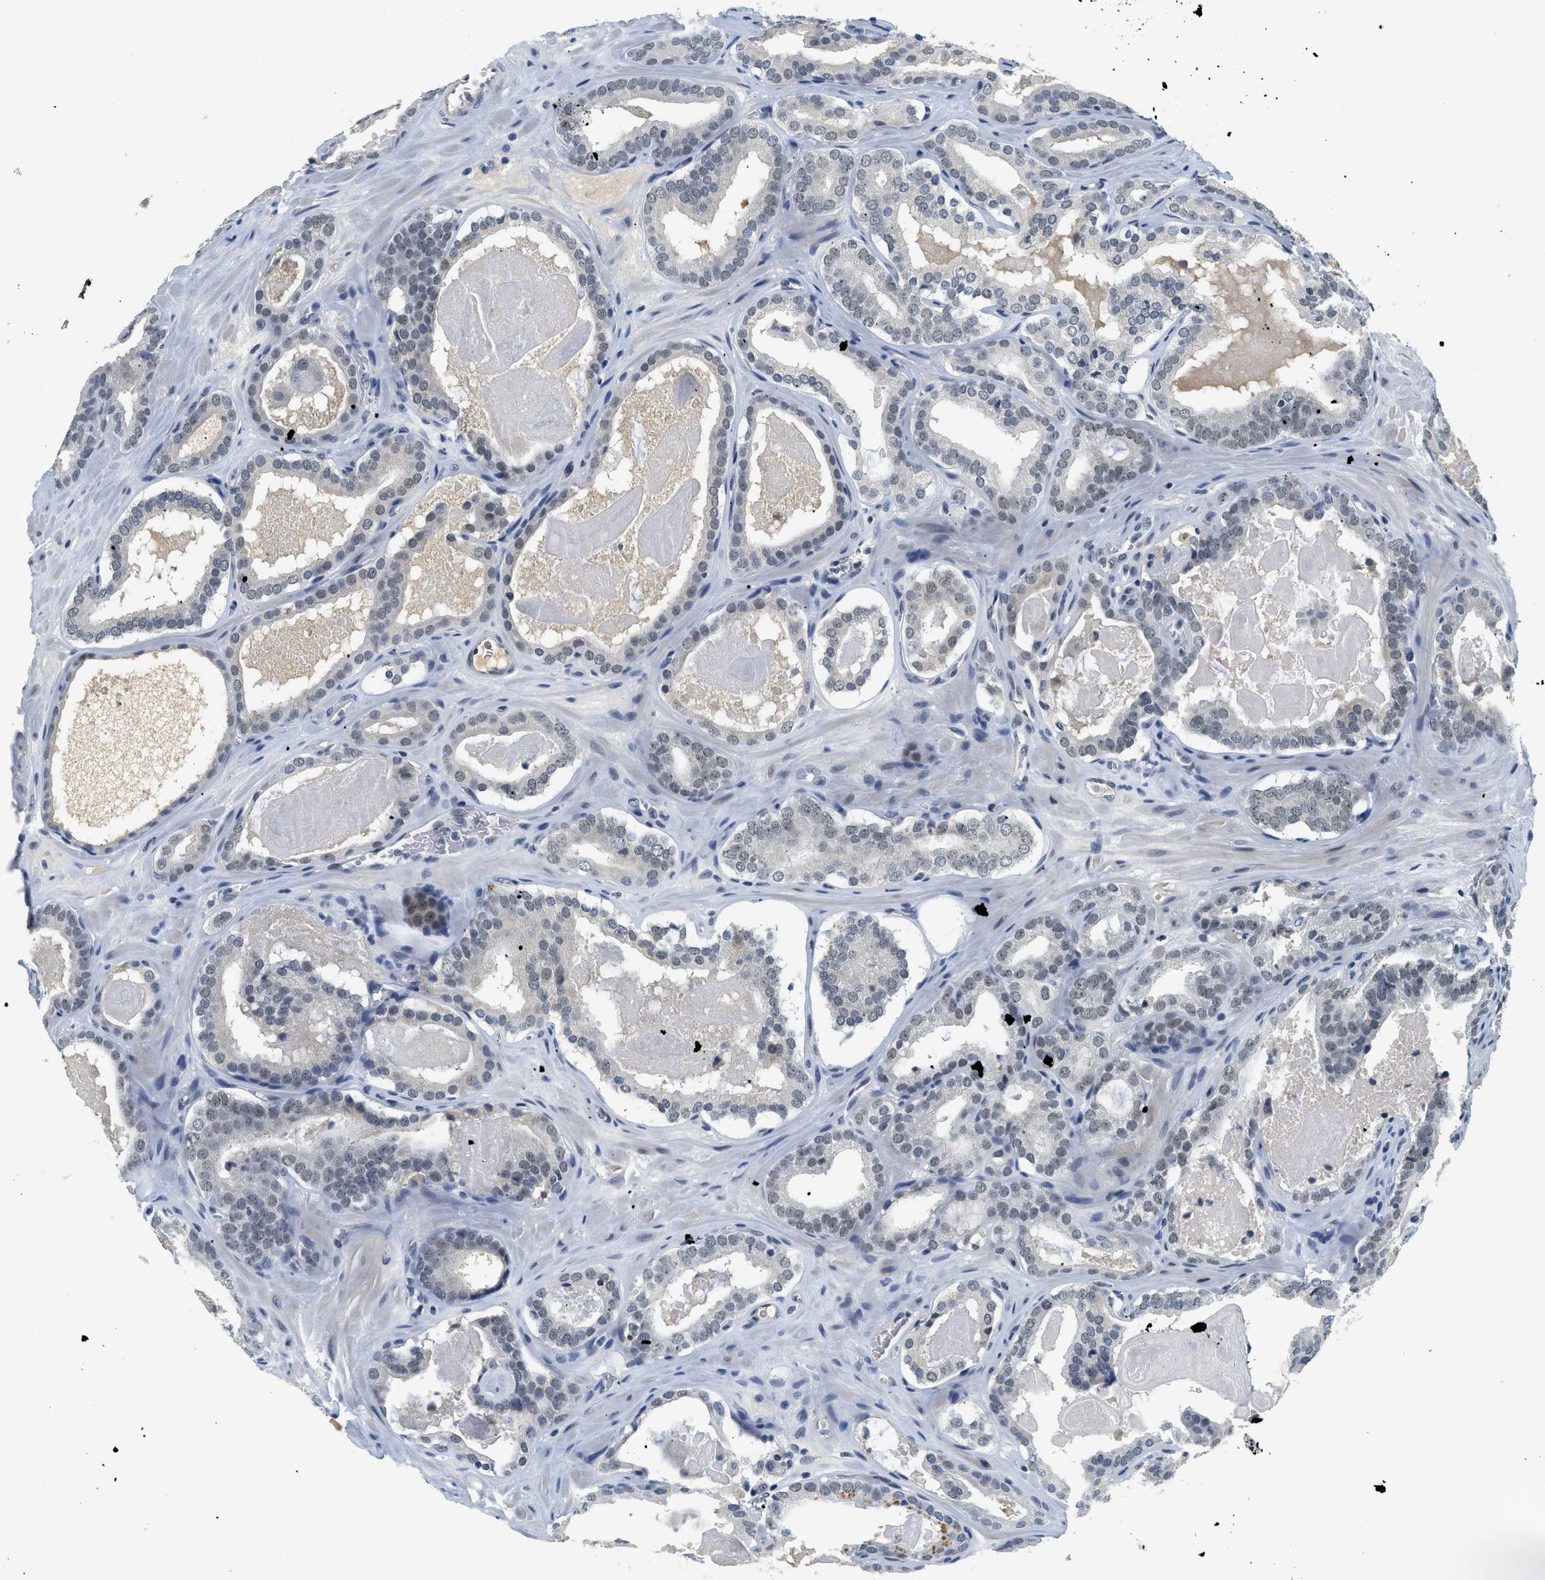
{"staining": {"intensity": "weak", "quantity": "<25%", "location": "nuclear"}, "tissue": "prostate cancer", "cell_type": "Tumor cells", "image_type": "cancer", "snomed": [{"axis": "morphology", "description": "Adenocarcinoma, High grade"}, {"axis": "topography", "description": "Prostate"}], "caption": "Immunohistochemistry (IHC) micrograph of neoplastic tissue: prostate high-grade adenocarcinoma stained with DAB (3,3'-diaminobenzidine) demonstrates no significant protein positivity in tumor cells.", "gene": "MZF1", "patient": {"sex": "male", "age": 60}}